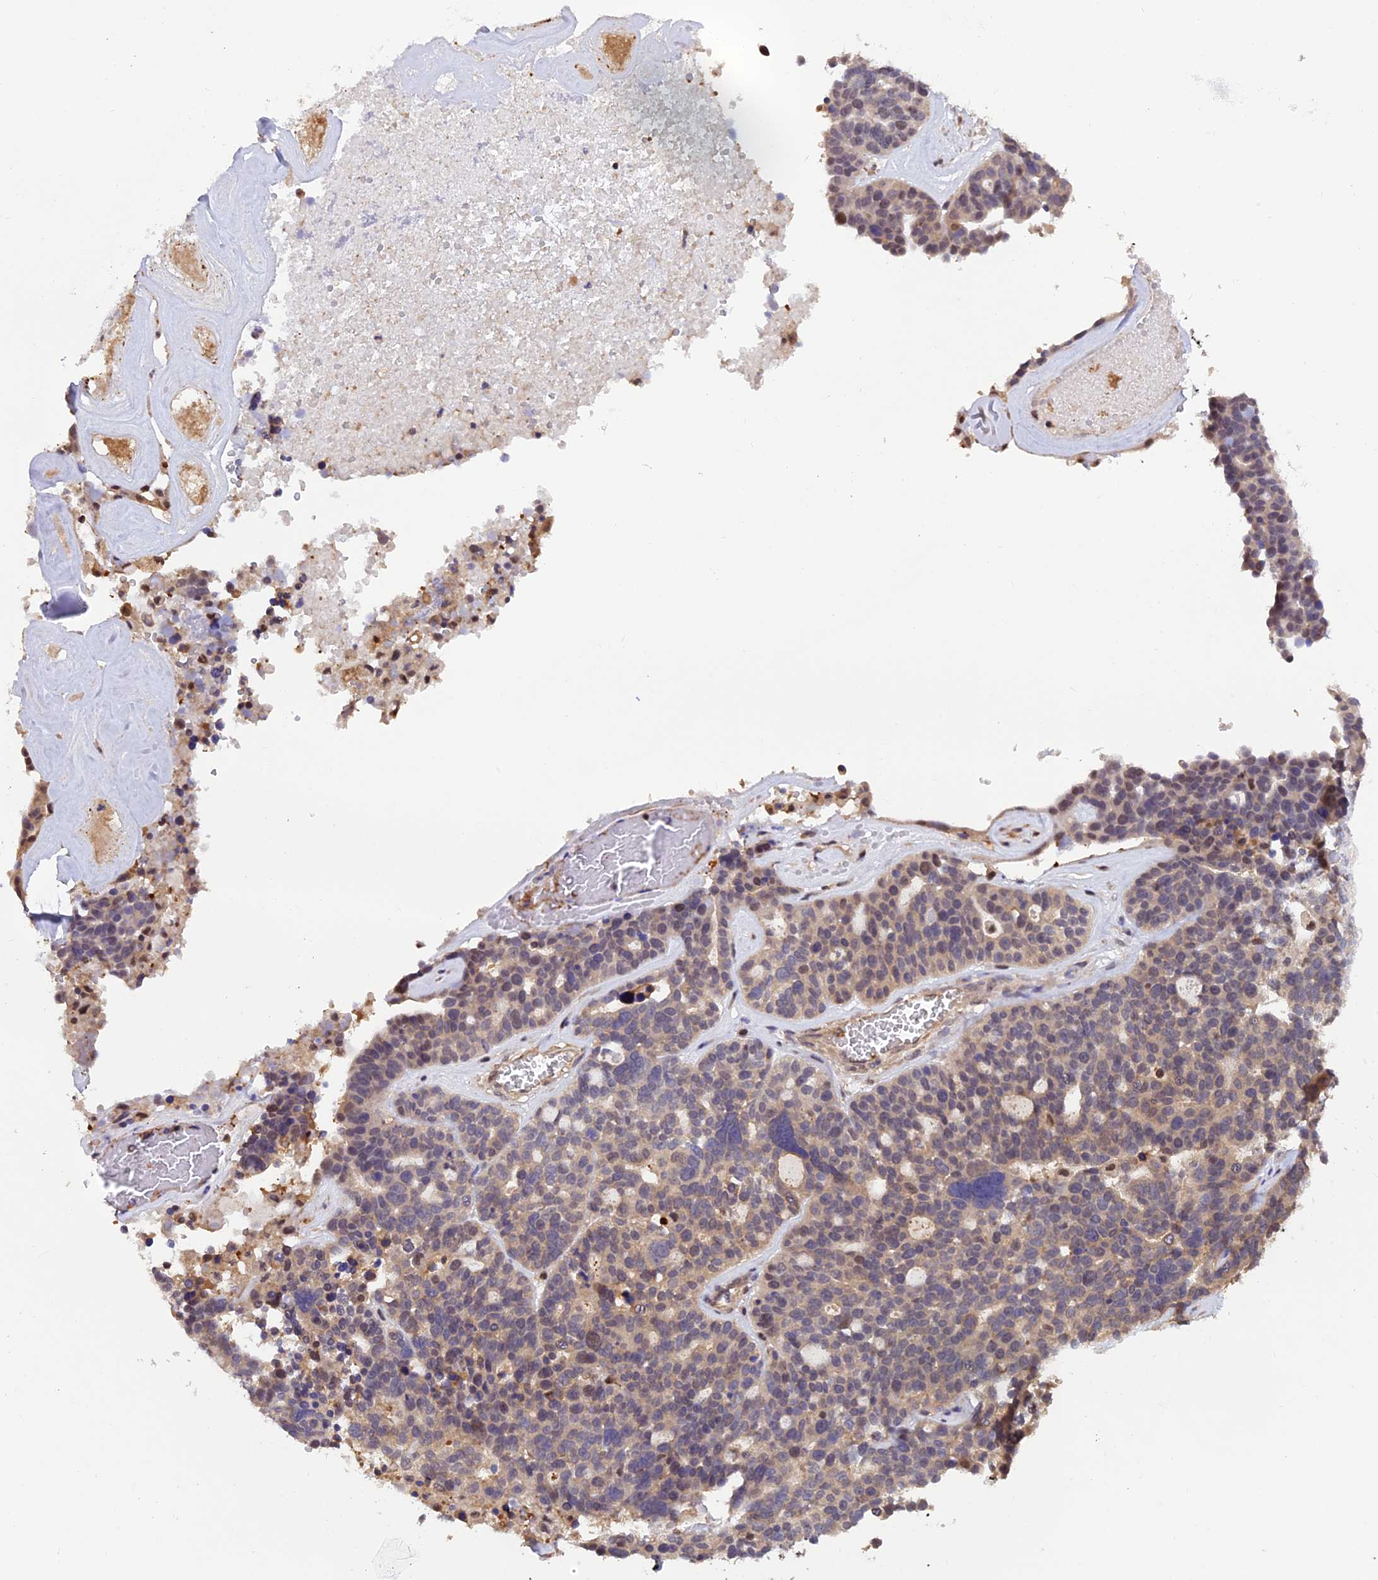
{"staining": {"intensity": "weak", "quantity": "25%-75%", "location": "cytoplasmic/membranous,nuclear"}, "tissue": "ovarian cancer", "cell_type": "Tumor cells", "image_type": "cancer", "snomed": [{"axis": "morphology", "description": "Cystadenocarcinoma, serous, NOS"}, {"axis": "topography", "description": "Ovary"}], "caption": "The histopathology image displays staining of ovarian serous cystadenocarcinoma, revealing weak cytoplasmic/membranous and nuclear protein staining (brown color) within tumor cells. The staining is performed using DAB (3,3'-diaminobenzidine) brown chromogen to label protein expression. The nuclei are counter-stained blue using hematoxylin.", "gene": "PSMB3", "patient": {"sex": "female", "age": 59}}